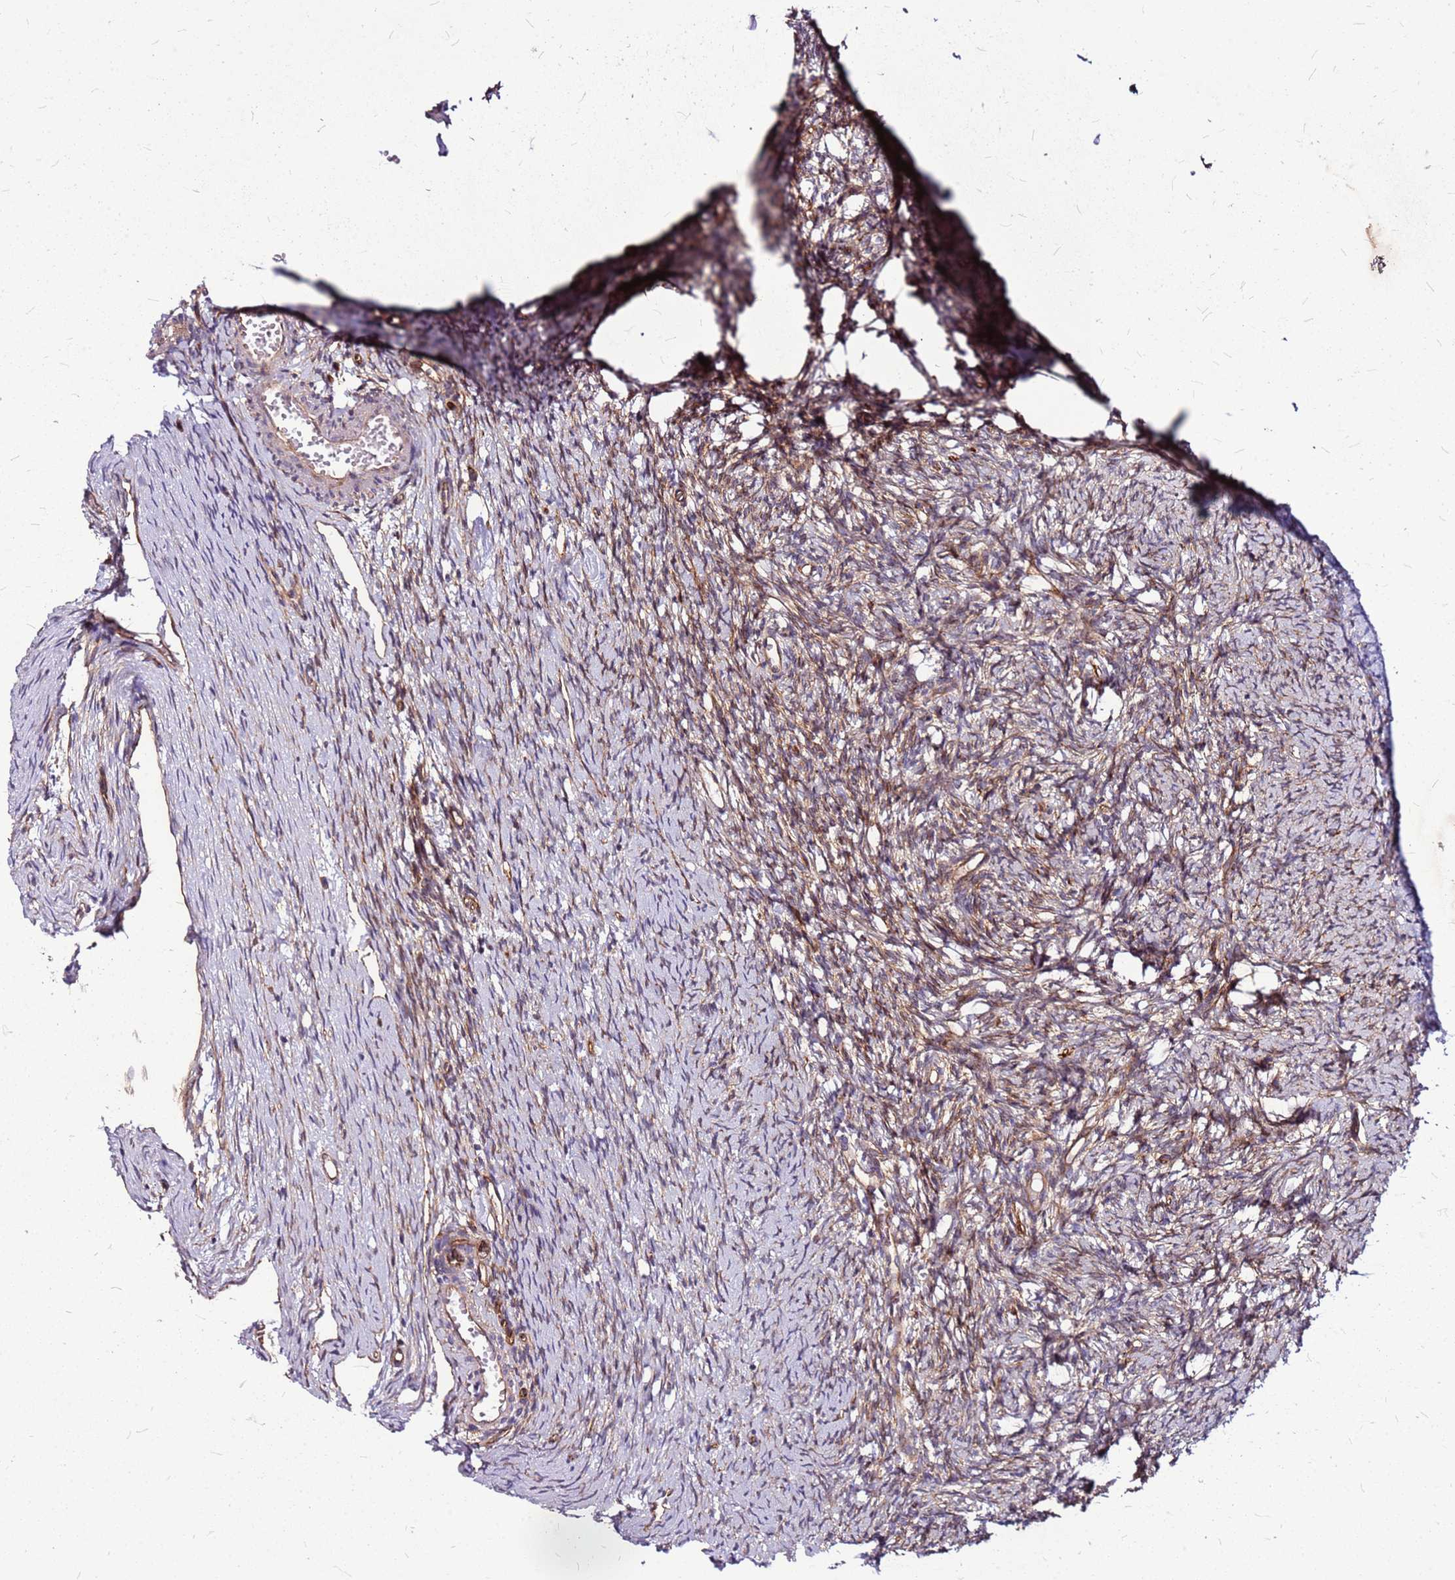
{"staining": {"intensity": "moderate", "quantity": ">75%", "location": "cytoplasmic/membranous,nuclear"}, "tissue": "ovary", "cell_type": "Ovarian stroma cells", "image_type": "normal", "snomed": [{"axis": "morphology", "description": "Normal tissue, NOS"}, {"axis": "topography", "description": "Ovary"}], "caption": "The micrograph displays staining of unremarkable ovary, revealing moderate cytoplasmic/membranous,nuclear protein staining (brown color) within ovarian stroma cells. Nuclei are stained in blue.", "gene": "TOPAZ1", "patient": {"sex": "female", "age": 51}}